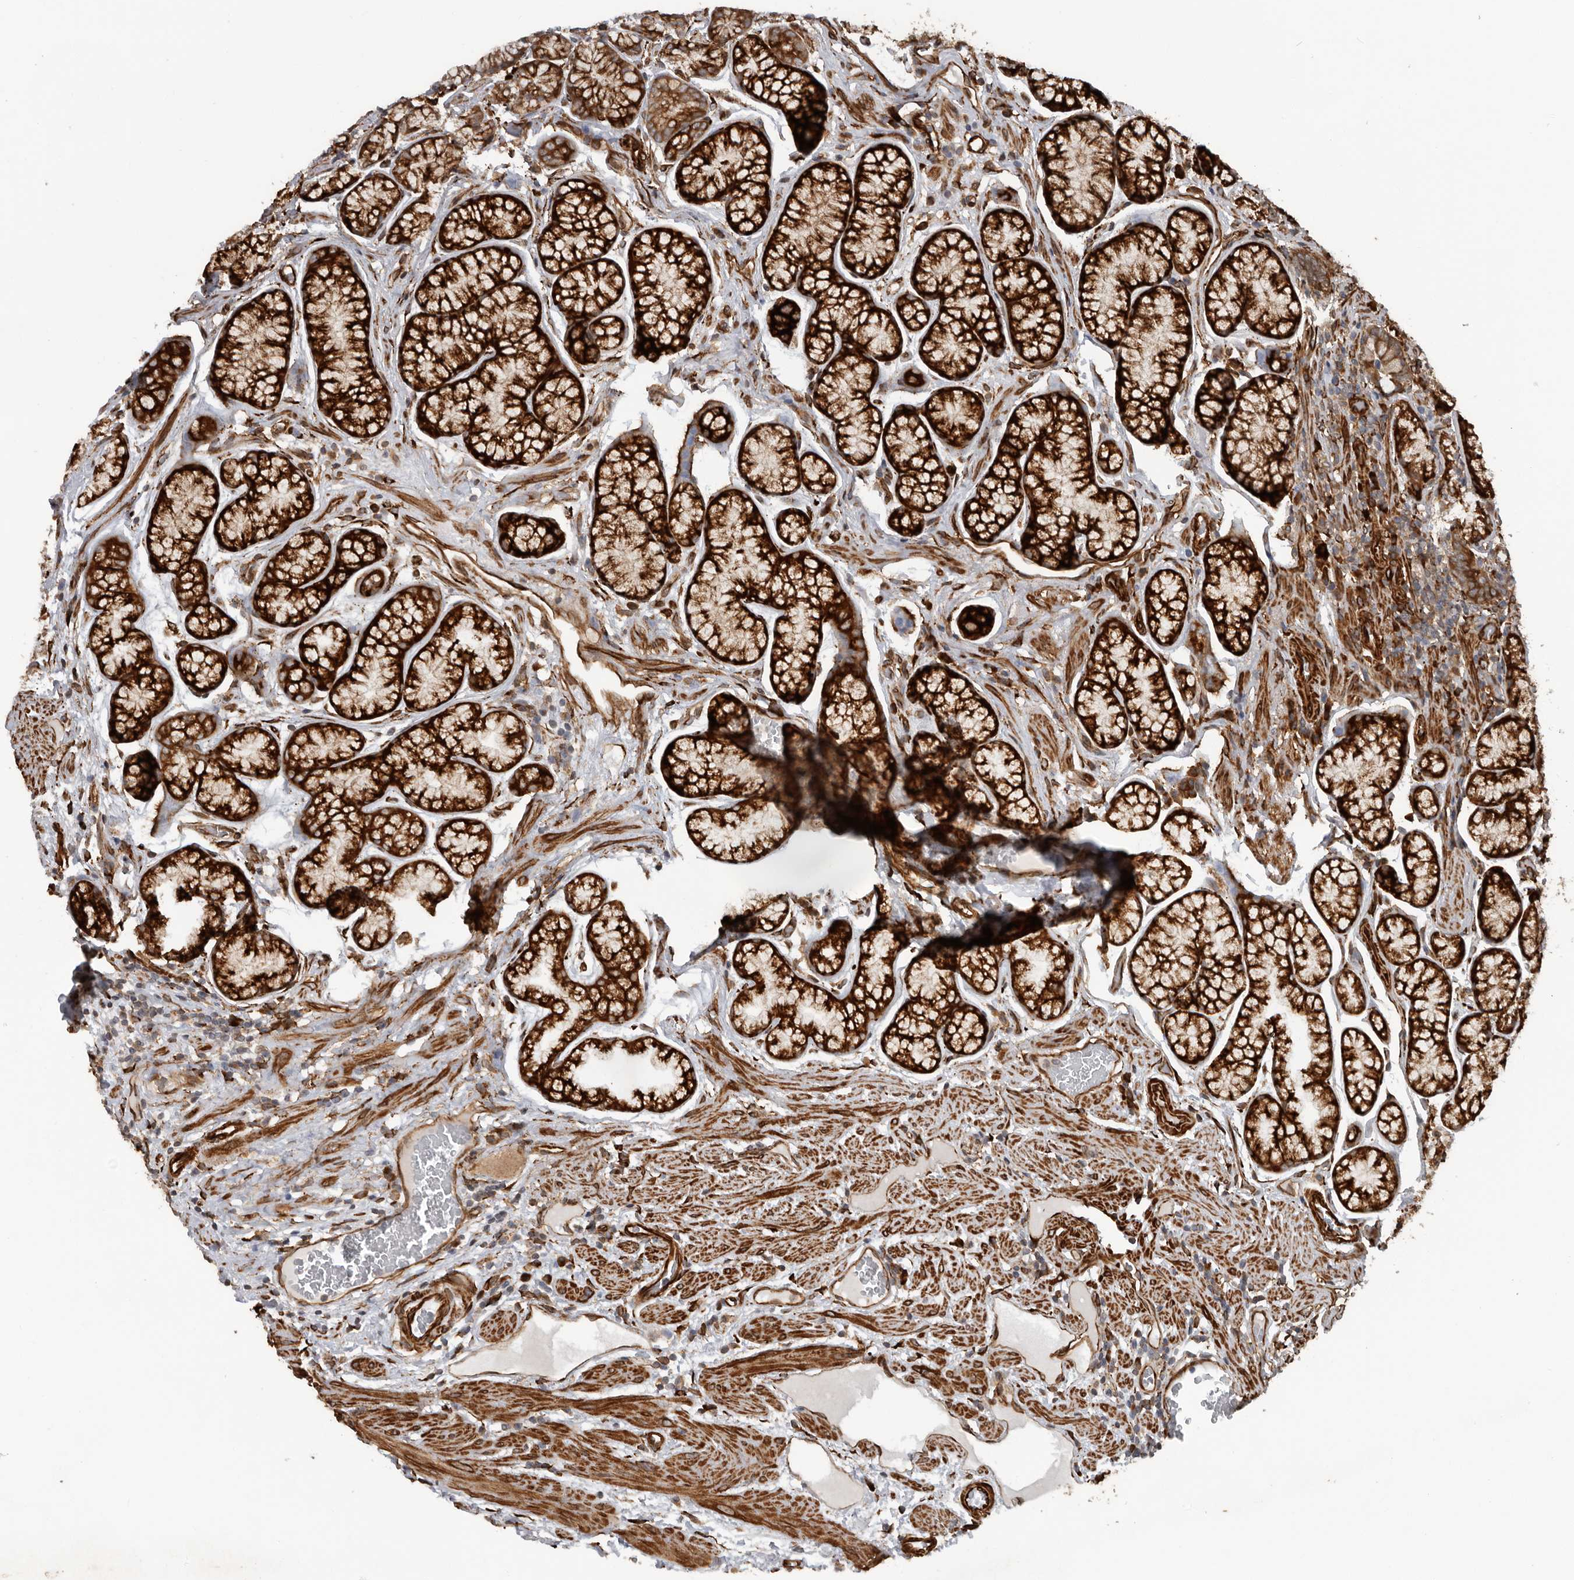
{"staining": {"intensity": "strong", "quantity": ">75%", "location": "cytoplasmic/membranous"}, "tissue": "stomach", "cell_type": "Glandular cells", "image_type": "normal", "snomed": [{"axis": "morphology", "description": "Normal tissue, NOS"}, {"axis": "topography", "description": "Stomach"}], "caption": "Benign stomach reveals strong cytoplasmic/membranous positivity in approximately >75% of glandular cells, visualized by immunohistochemistry.", "gene": "CEP350", "patient": {"sex": "male", "age": 42}}